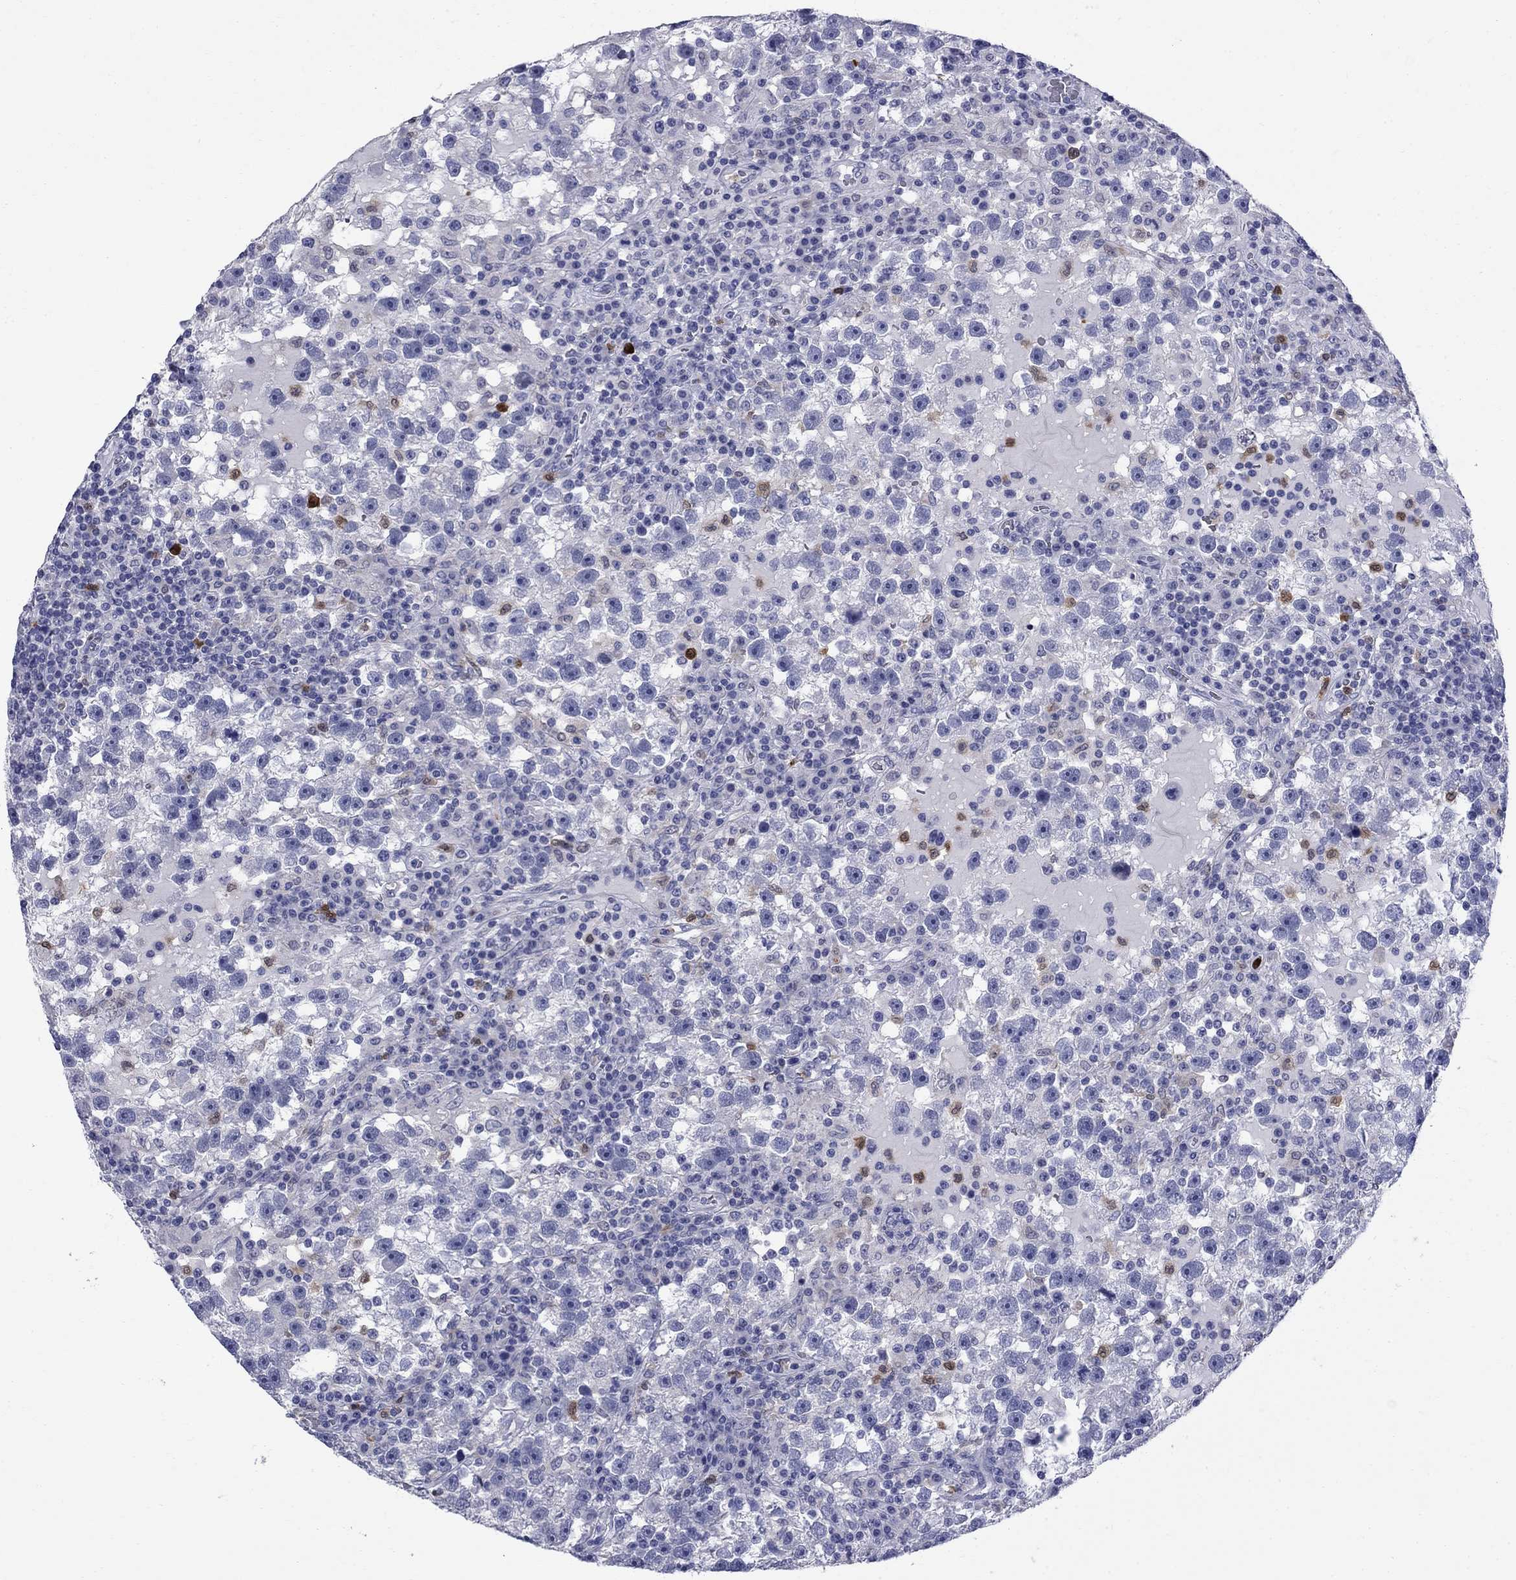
{"staining": {"intensity": "negative", "quantity": "none", "location": "none"}, "tissue": "testis cancer", "cell_type": "Tumor cells", "image_type": "cancer", "snomed": [{"axis": "morphology", "description": "Seminoma, NOS"}, {"axis": "topography", "description": "Testis"}], "caption": "Immunohistochemical staining of human testis cancer (seminoma) reveals no significant positivity in tumor cells.", "gene": "SERPINB2", "patient": {"sex": "male", "age": 47}}